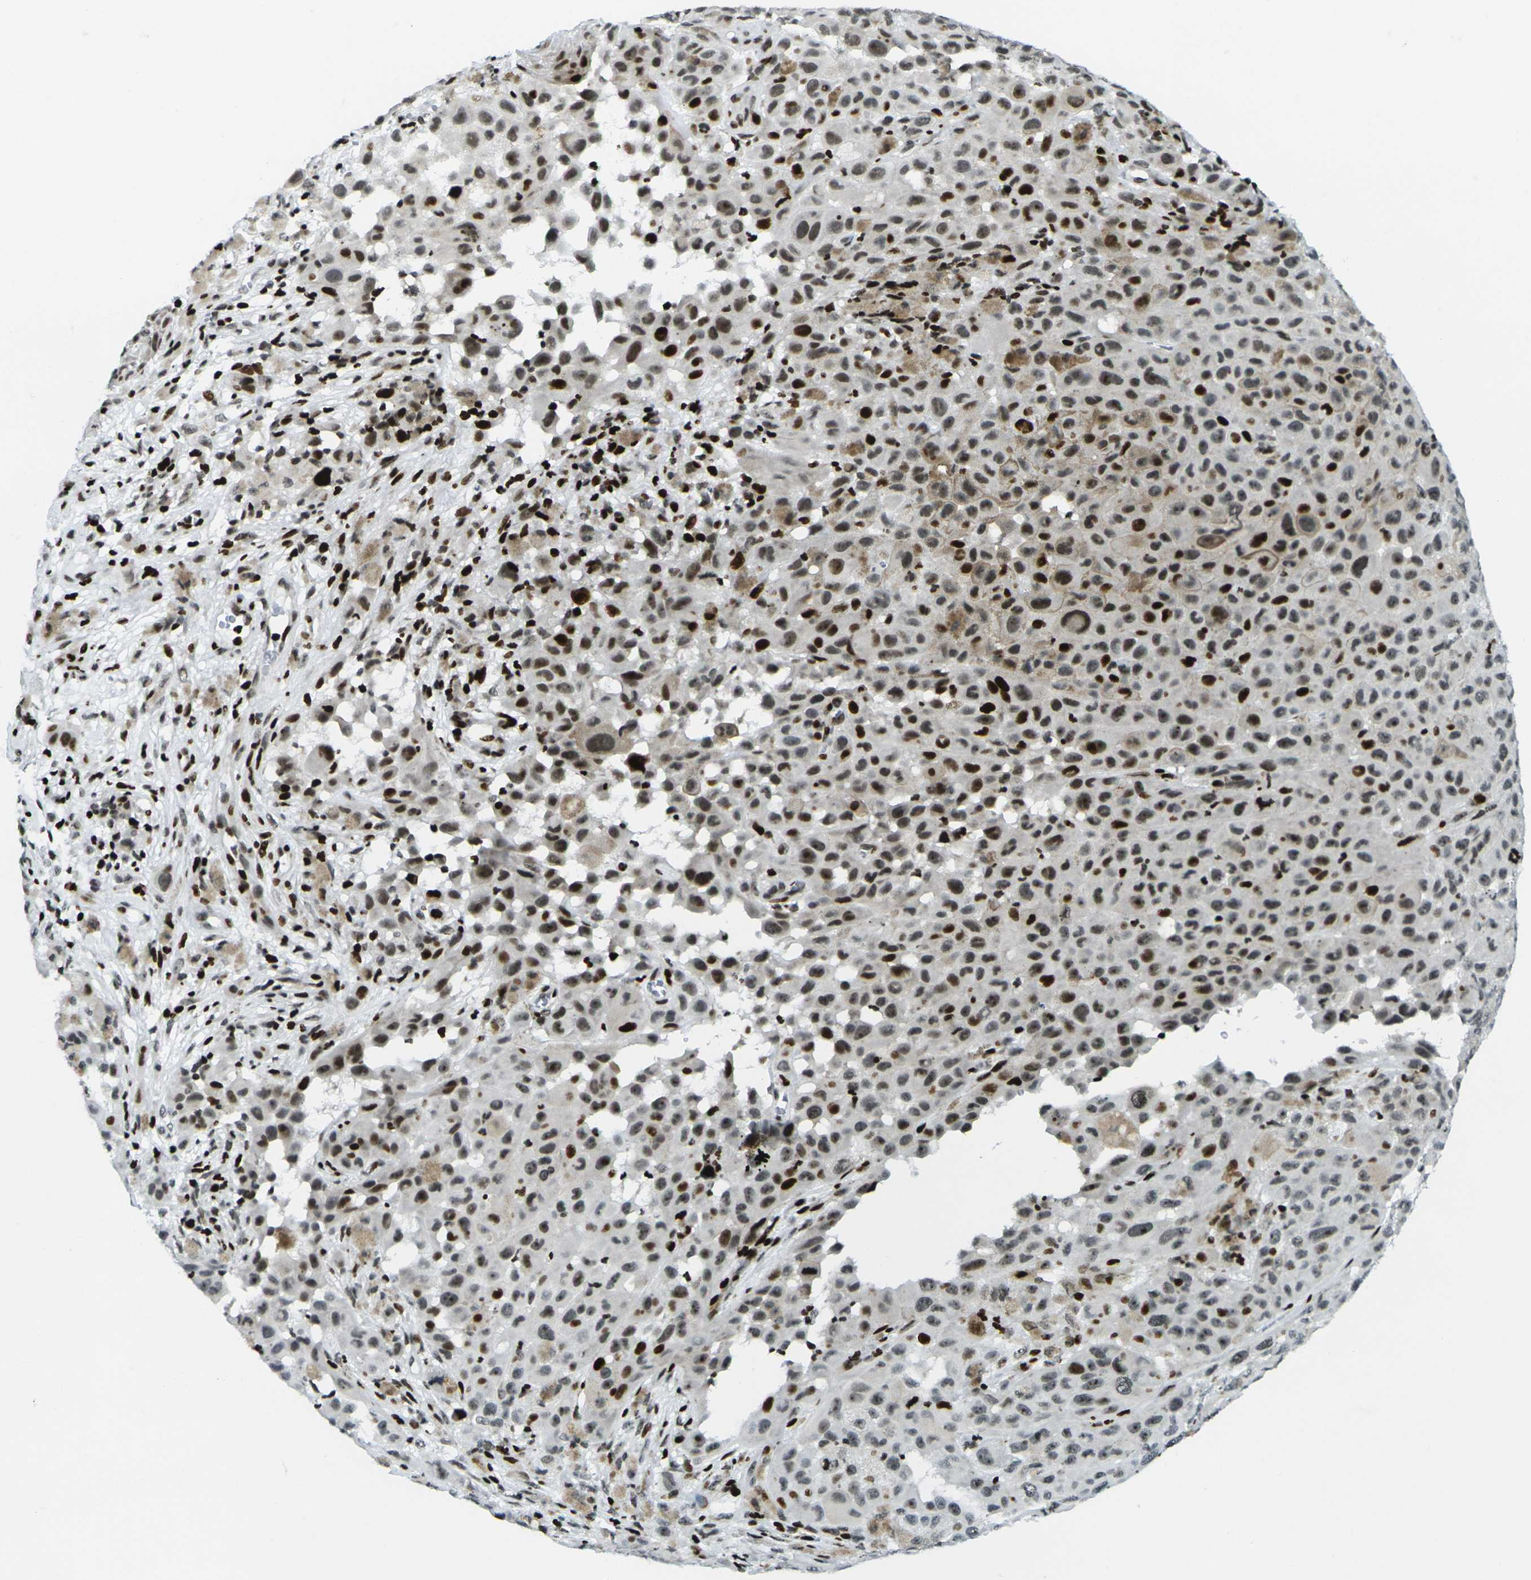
{"staining": {"intensity": "moderate", "quantity": ">75%", "location": "nuclear"}, "tissue": "melanoma", "cell_type": "Tumor cells", "image_type": "cancer", "snomed": [{"axis": "morphology", "description": "Malignant melanoma, NOS"}, {"axis": "topography", "description": "Skin"}], "caption": "Malignant melanoma tissue displays moderate nuclear positivity in approximately >75% of tumor cells, visualized by immunohistochemistry. The staining was performed using DAB (3,3'-diaminobenzidine) to visualize the protein expression in brown, while the nuclei were stained in blue with hematoxylin (Magnification: 20x).", "gene": "H3-3A", "patient": {"sex": "male", "age": 96}}